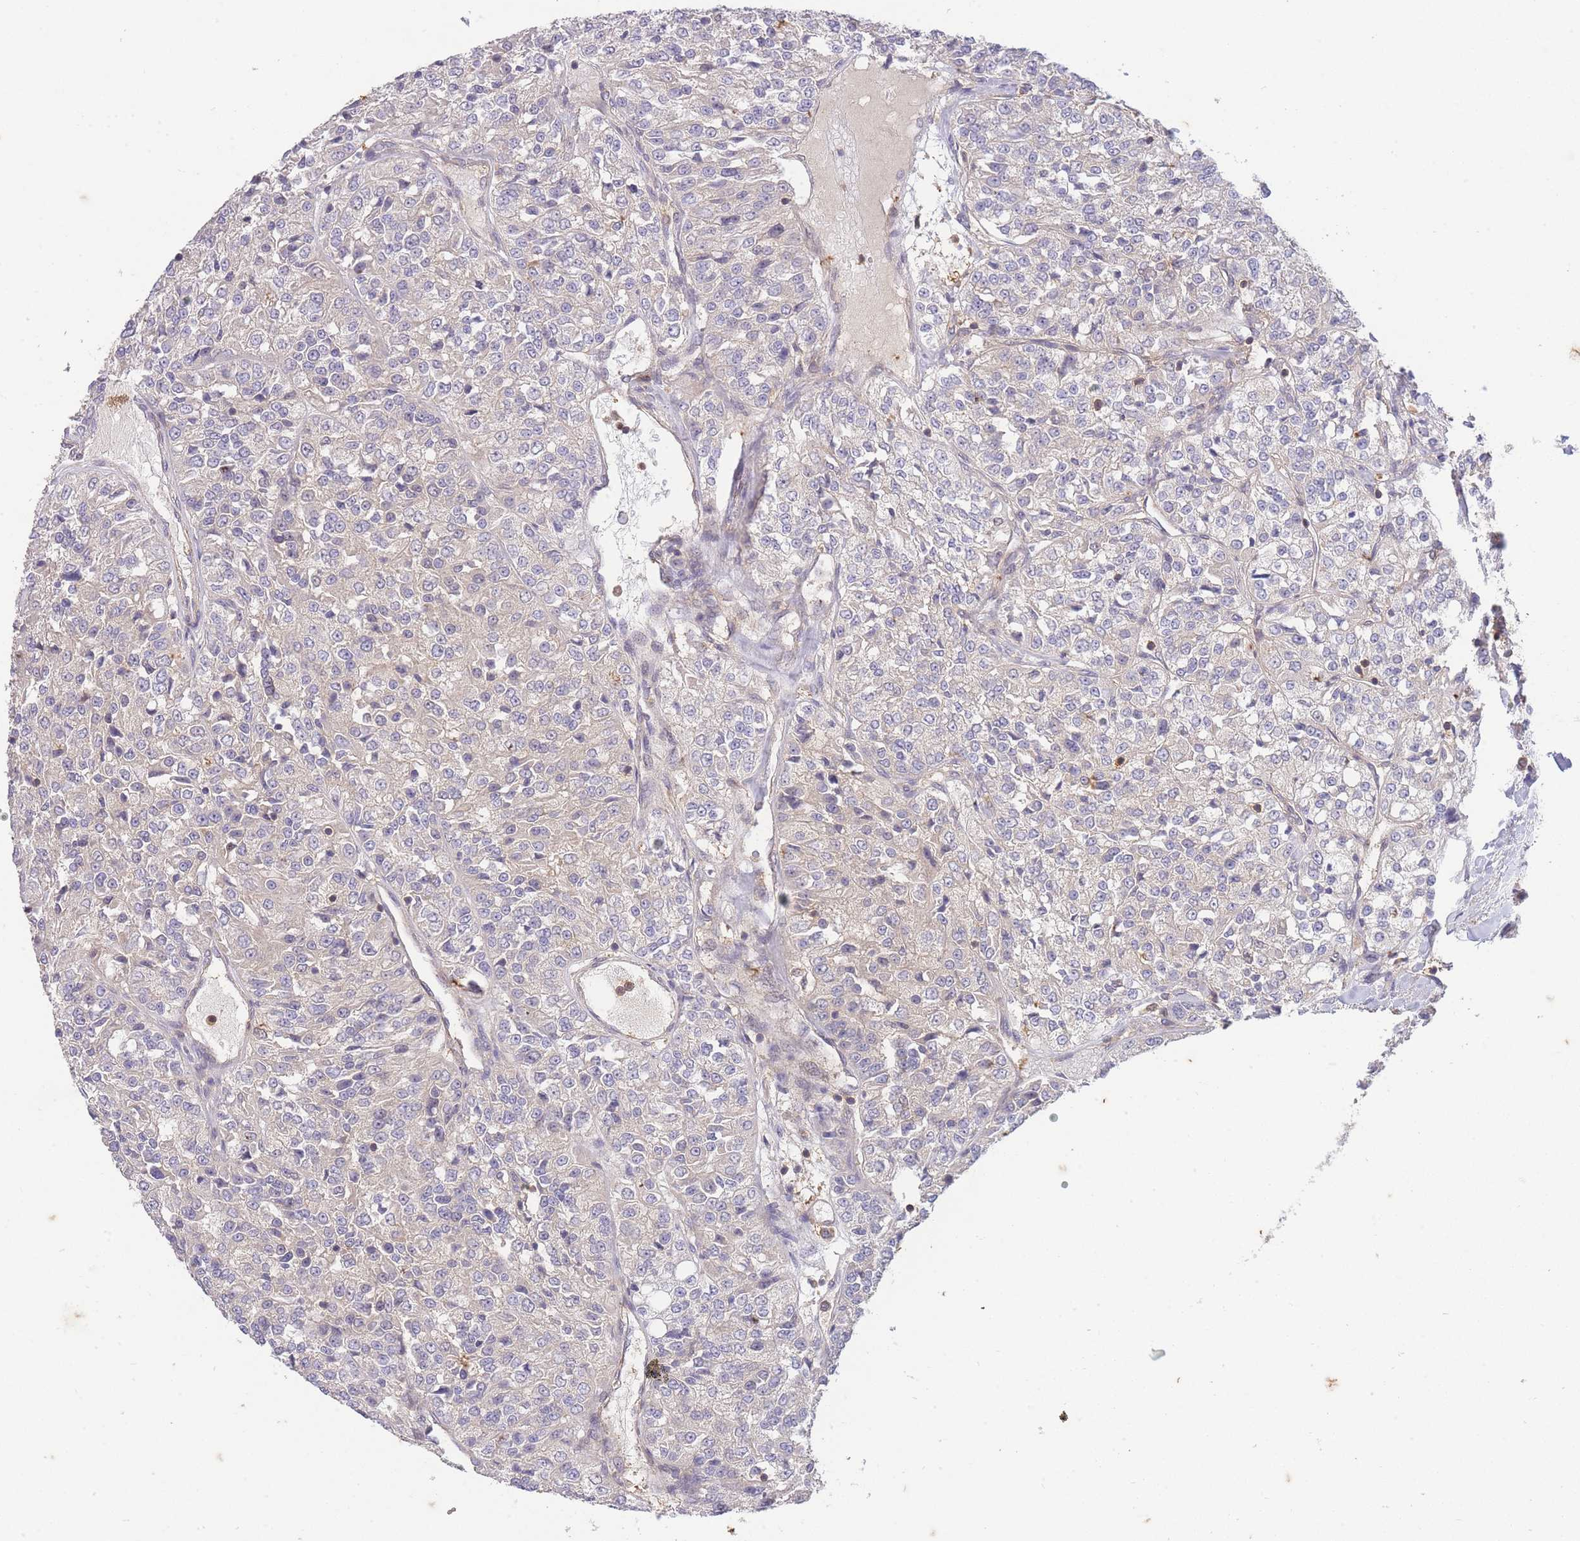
{"staining": {"intensity": "negative", "quantity": "none", "location": "none"}, "tissue": "renal cancer", "cell_type": "Tumor cells", "image_type": "cancer", "snomed": [{"axis": "morphology", "description": "Adenocarcinoma, NOS"}, {"axis": "topography", "description": "Kidney"}], "caption": "DAB (3,3'-diaminobenzidine) immunohistochemical staining of human renal adenocarcinoma displays no significant staining in tumor cells. Brightfield microscopy of immunohistochemistry stained with DAB (brown) and hematoxylin (blue), captured at high magnification.", "gene": "ST8SIA4", "patient": {"sex": "female", "age": 63}}